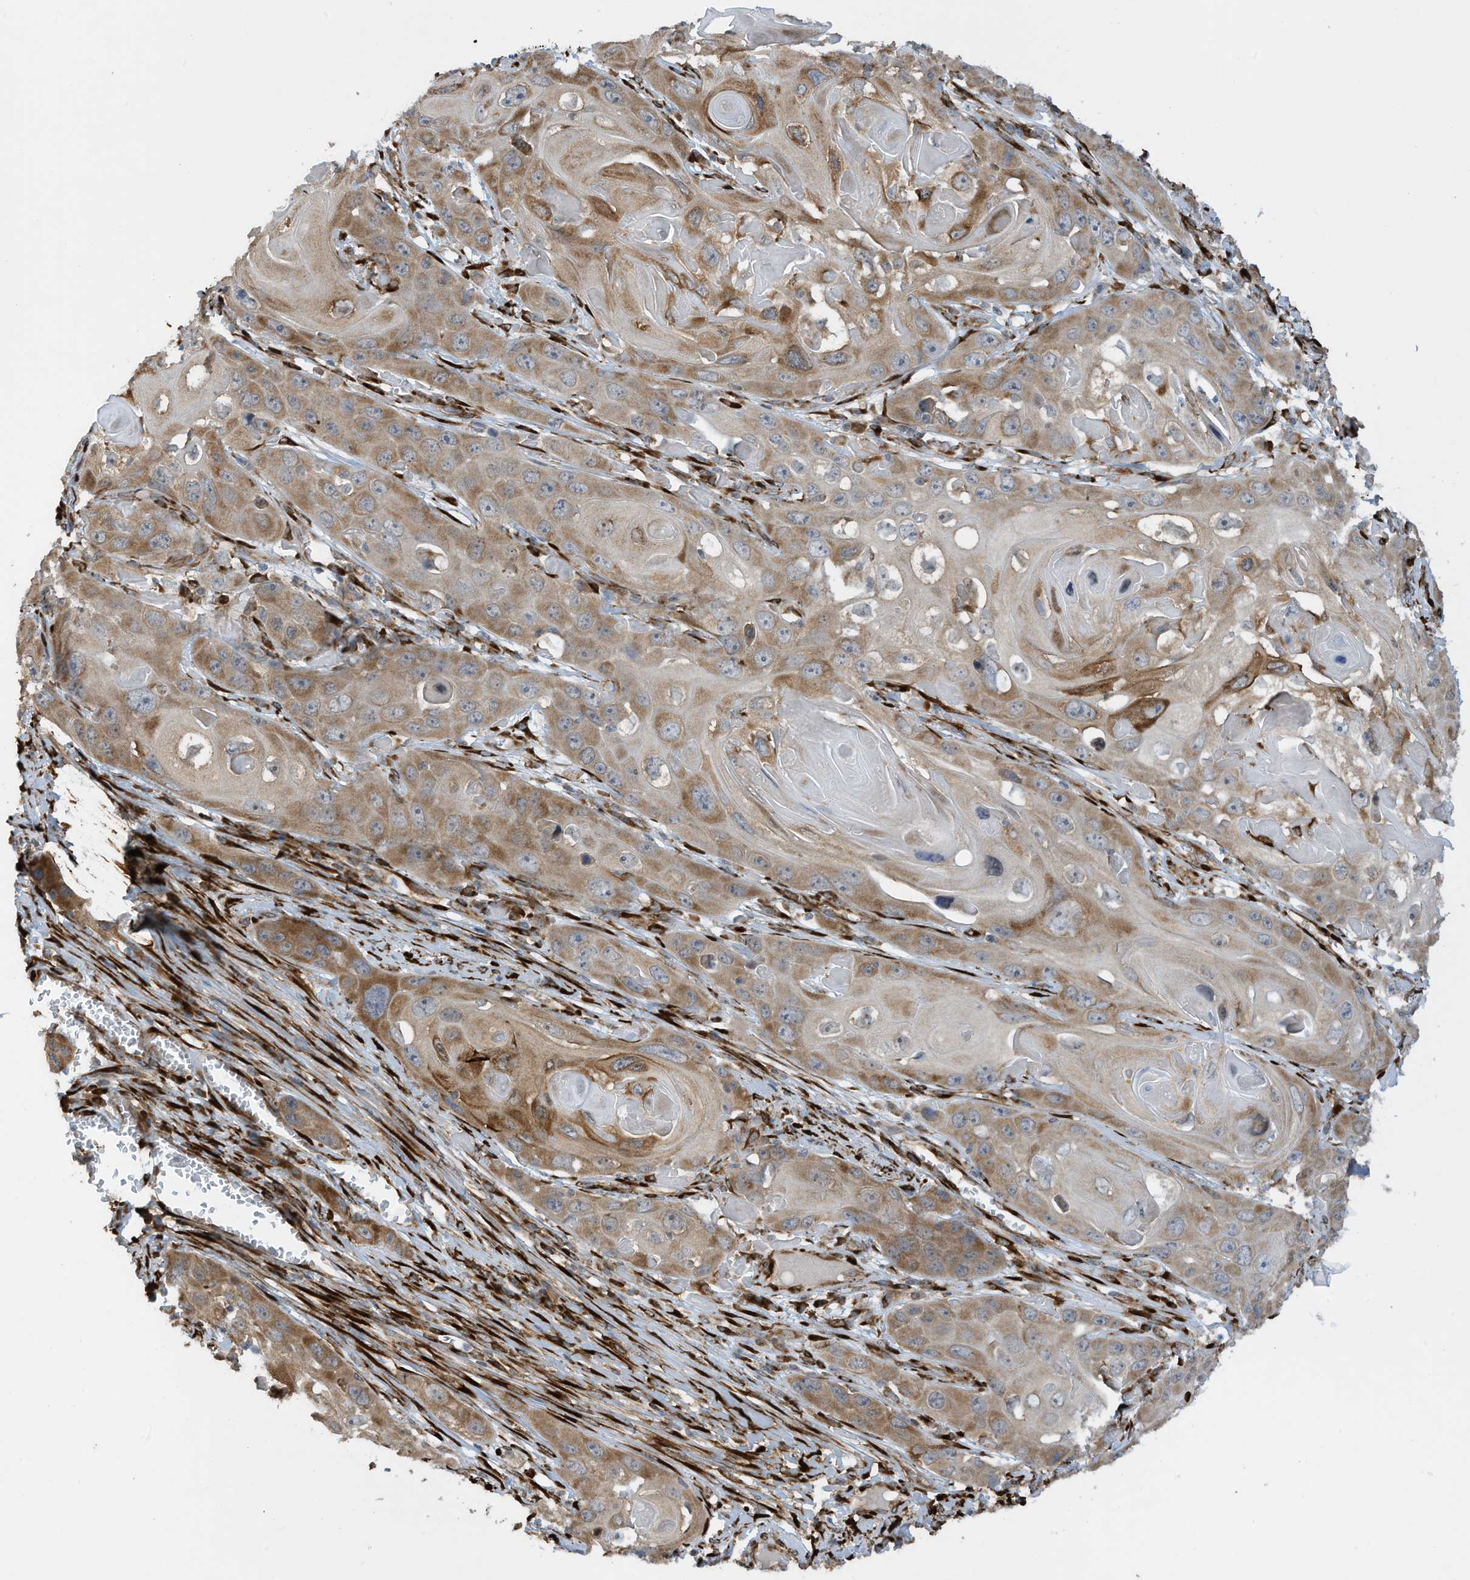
{"staining": {"intensity": "moderate", "quantity": ">75%", "location": "cytoplasmic/membranous"}, "tissue": "skin cancer", "cell_type": "Tumor cells", "image_type": "cancer", "snomed": [{"axis": "morphology", "description": "Squamous cell carcinoma, NOS"}, {"axis": "topography", "description": "Skin"}], "caption": "Approximately >75% of tumor cells in skin cancer demonstrate moderate cytoplasmic/membranous protein expression as visualized by brown immunohistochemical staining.", "gene": "ZBTB45", "patient": {"sex": "male", "age": 55}}